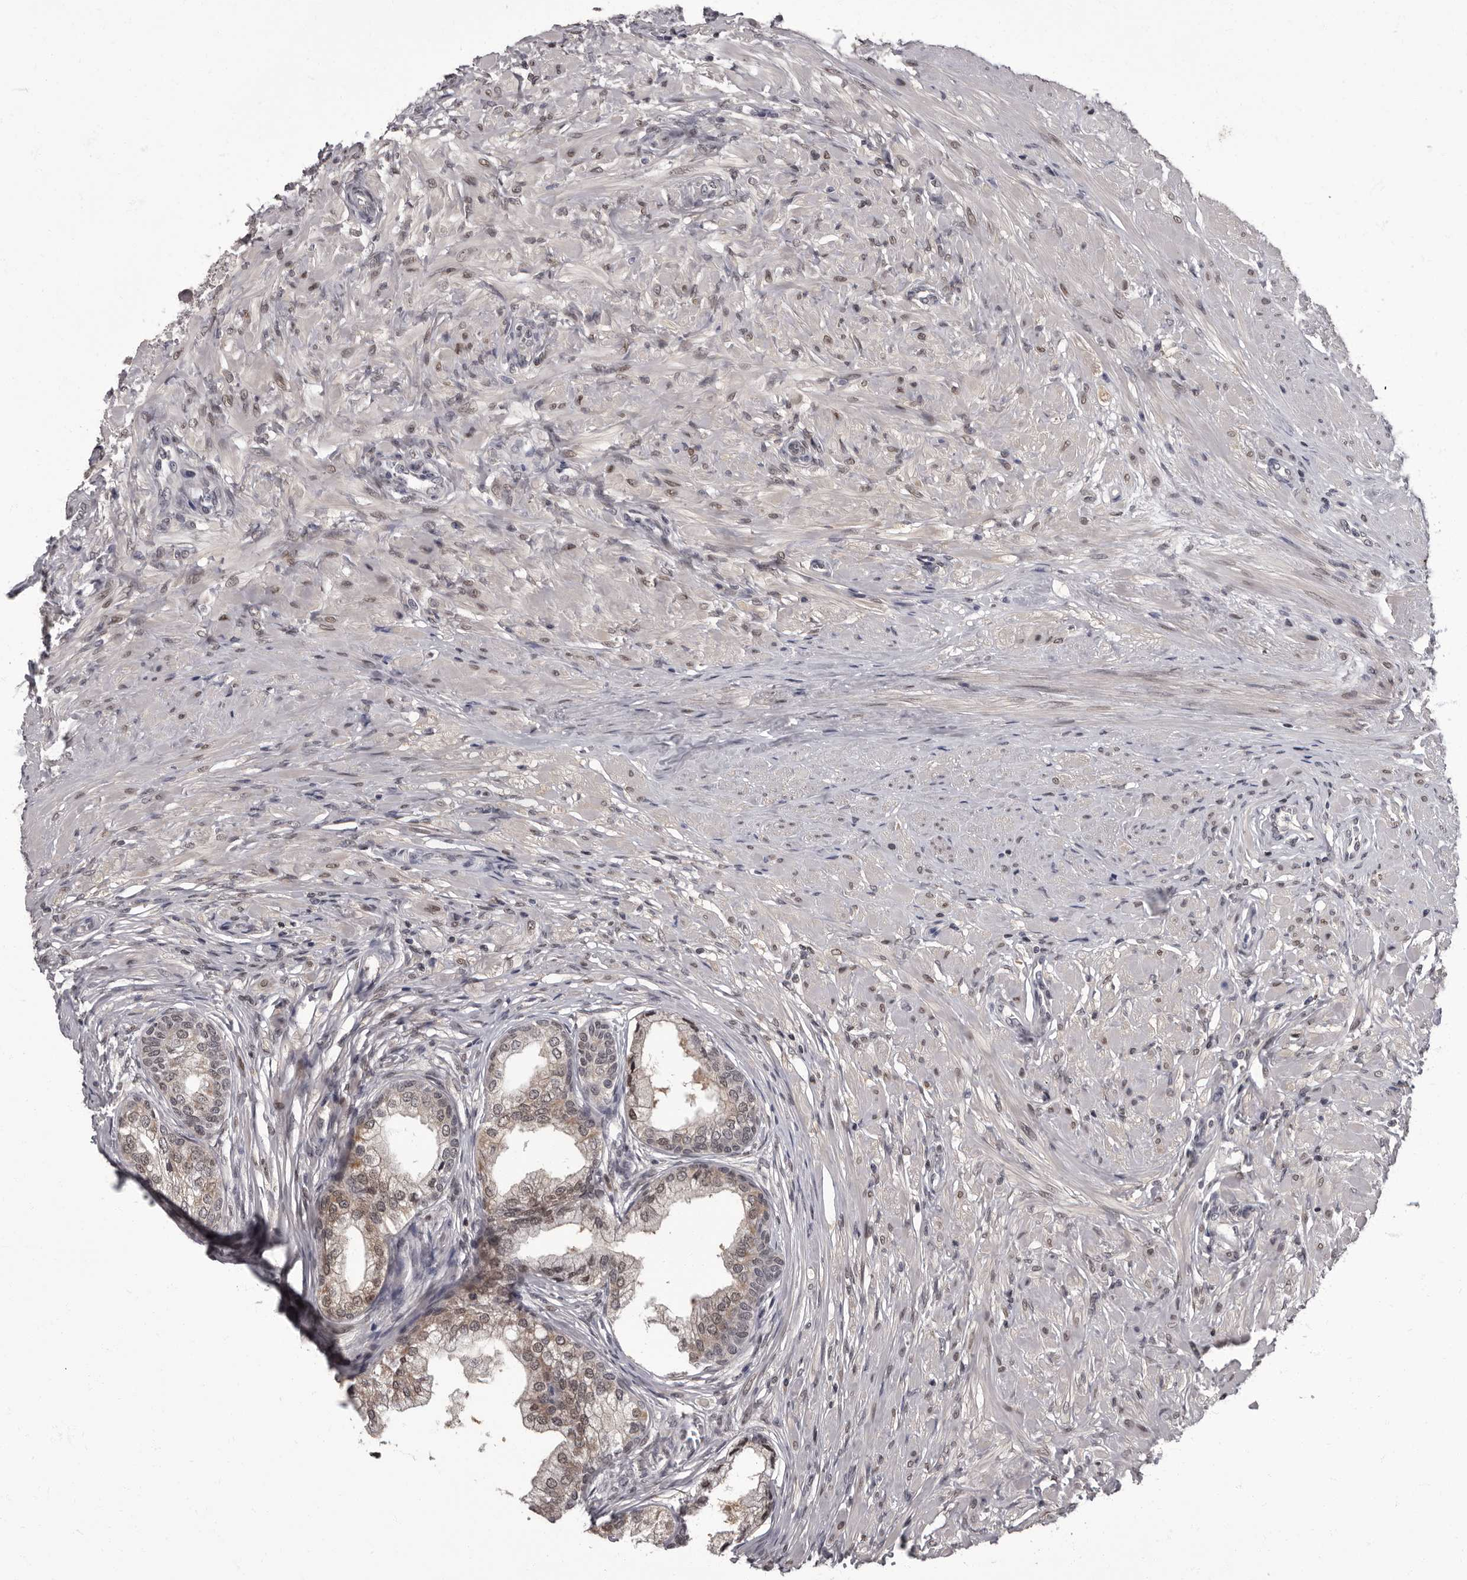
{"staining": {"intensity": "moderate", "quantity": ">75%", "location": "cytoplasmic/membranous,nuclear"}, "tissue": "prostate", "cell_type": "Glandular cells", "image_type": "normal", "snomed": [{"axis": "morphology", "description": "Normal tissue, NOS"}, {"axis": "morphology", "description": "Urothelial carcinoma, Low grade"}, {"axis": "topography", "description": "Urinary bladder"}, {"axis": "topography", "description": "Prostate"}], "caption": "Brown immunohistochemical staining in benign prostate exhibits moderate cytoplasmic/membranous,nuclear positivity in about >75% of glandular cells. (Brightfield microscopy of DAB IHC at high magnification).", "gene": "C1orf50", "patient": {"sex": "male", "age": 60}}